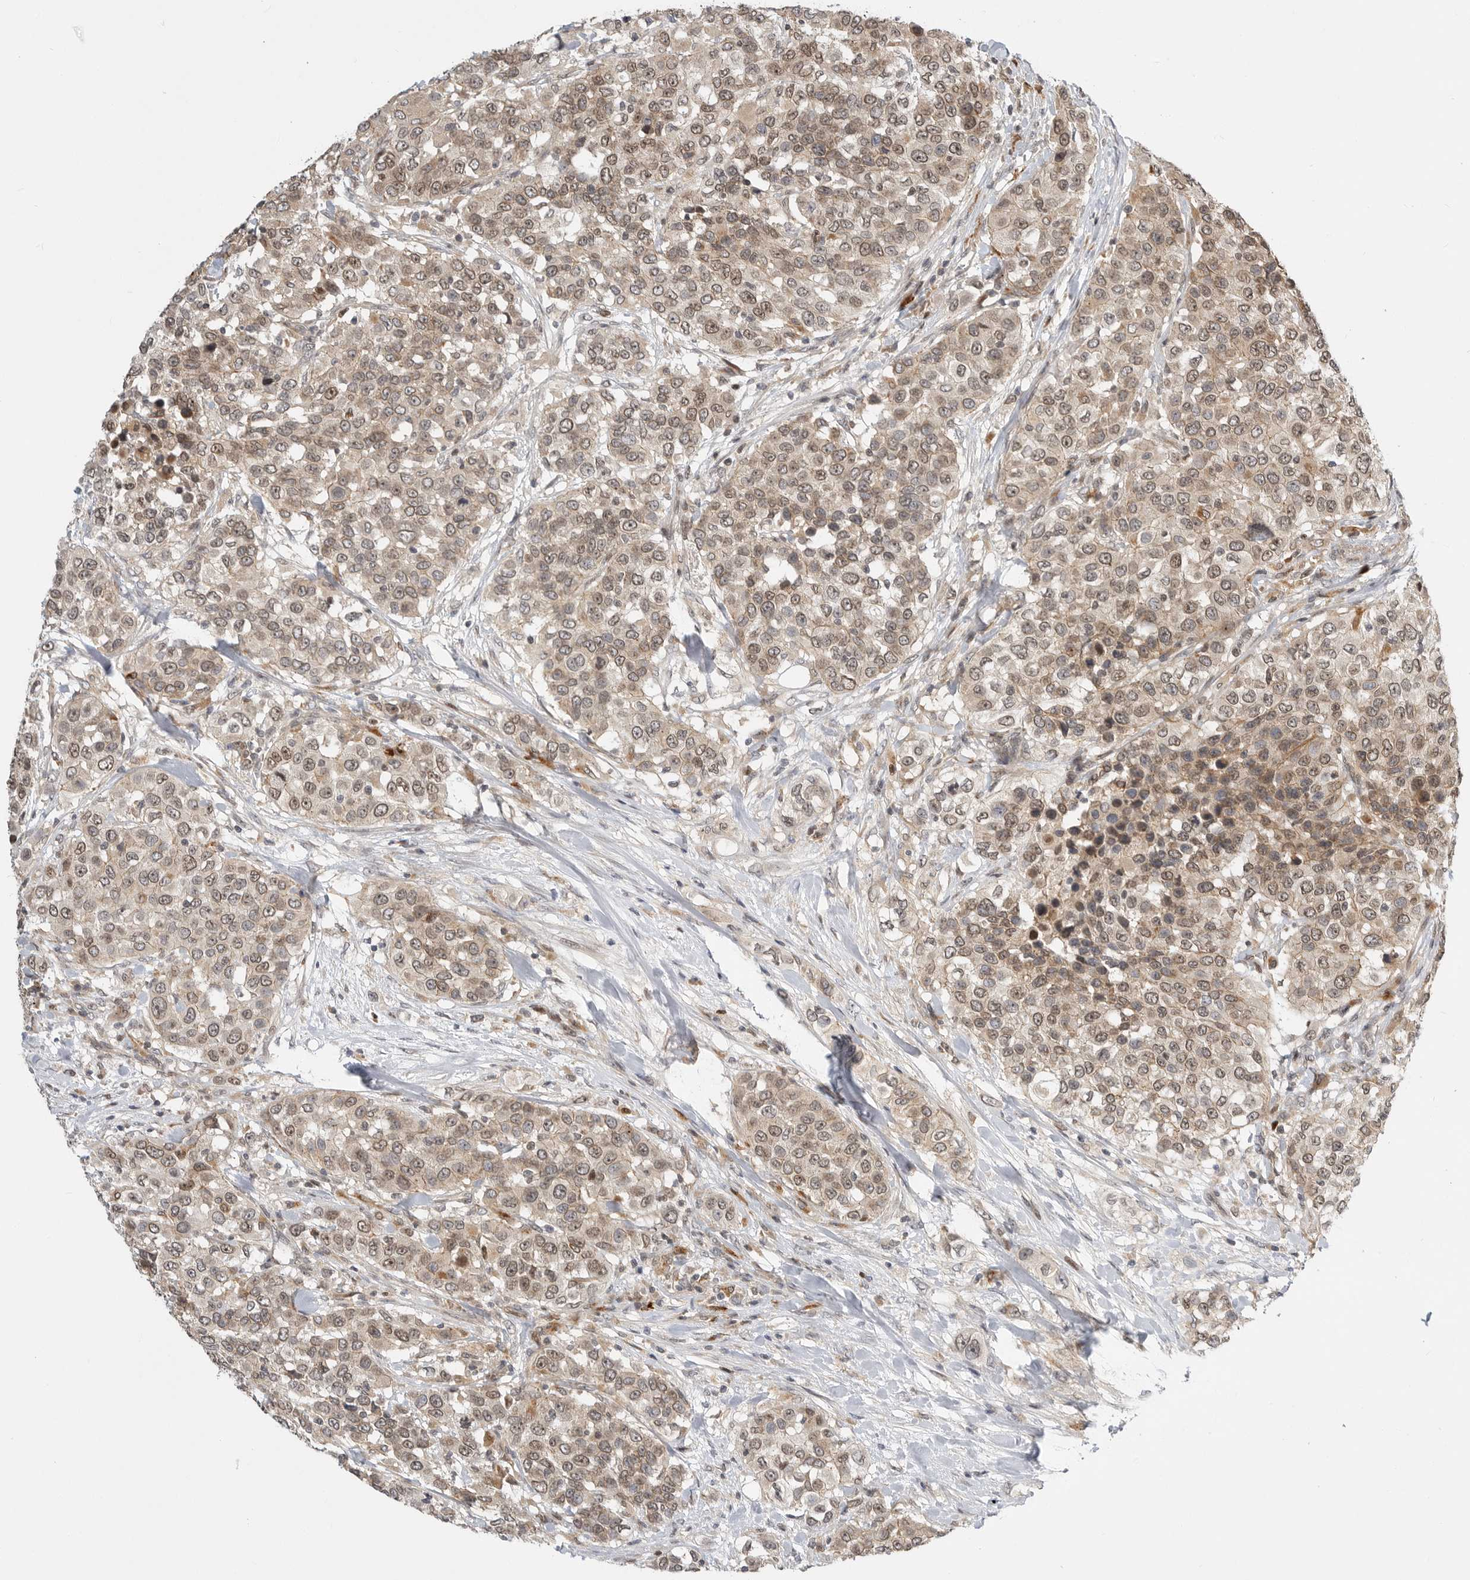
{"staining": {"intensity": "moderate", "quantity": ">75%", "location": "nuclear"}, "tissue": "urothelial cancer", "cell_type": "Tumor cells", "image_type": "cancer", "snomed": [{"axis": "morphology", "description": "Urothelial carcinoma, High grade"}, {"axis": "topography", "description": "Urinary bladder"}], "caption": "A brown stain labels moderate nuclear positivity of a protein in human high-grade urothelial carcinoma tumor cells. The protein is shown in brown color, while the nuclei are stained blue.", "gene": "CSNK1G3", "patient": {"sex": "female", "age": 80}}